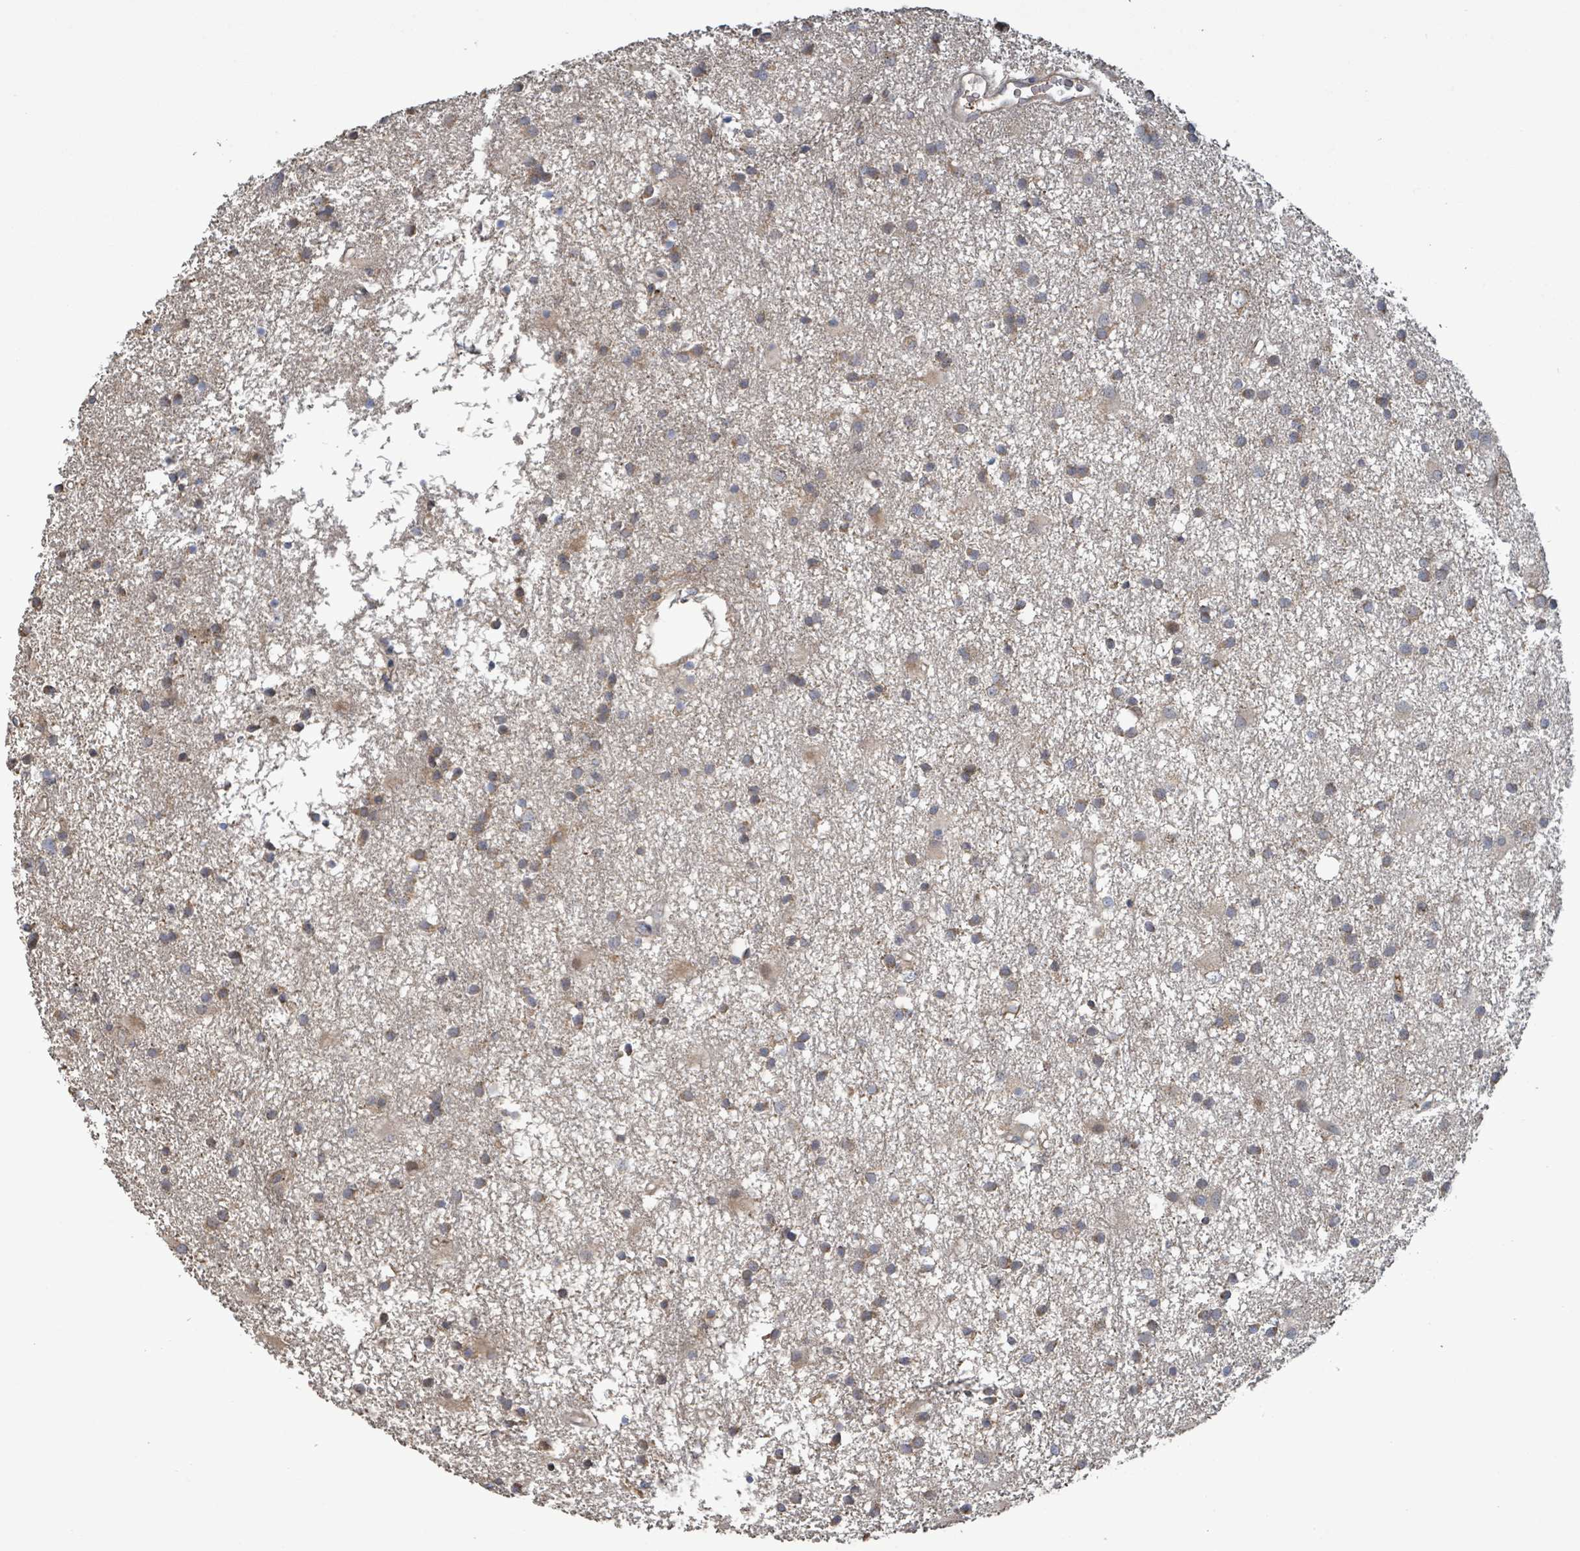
{"staining": {"intensity": "moderate", "quantity": "25%-75%", "location": "cytoplasmic/membranous"}, "tissue": "glioma", "cell_type": "Tumor cells", "image_type": "cancer", "snomed": [{"axis": "morphology", "description": "Glioma, malignant, High grade"}, {"axis": "topography", "description": "Brain"}], "caption": "The micrograph demonstrates a brown stain indicating the presence of a protein in the cytoplasmic/membranous of tumor cells in glioma.", "gene": "PLAAT1", "patient": {"sex": "male", "age": 77}}